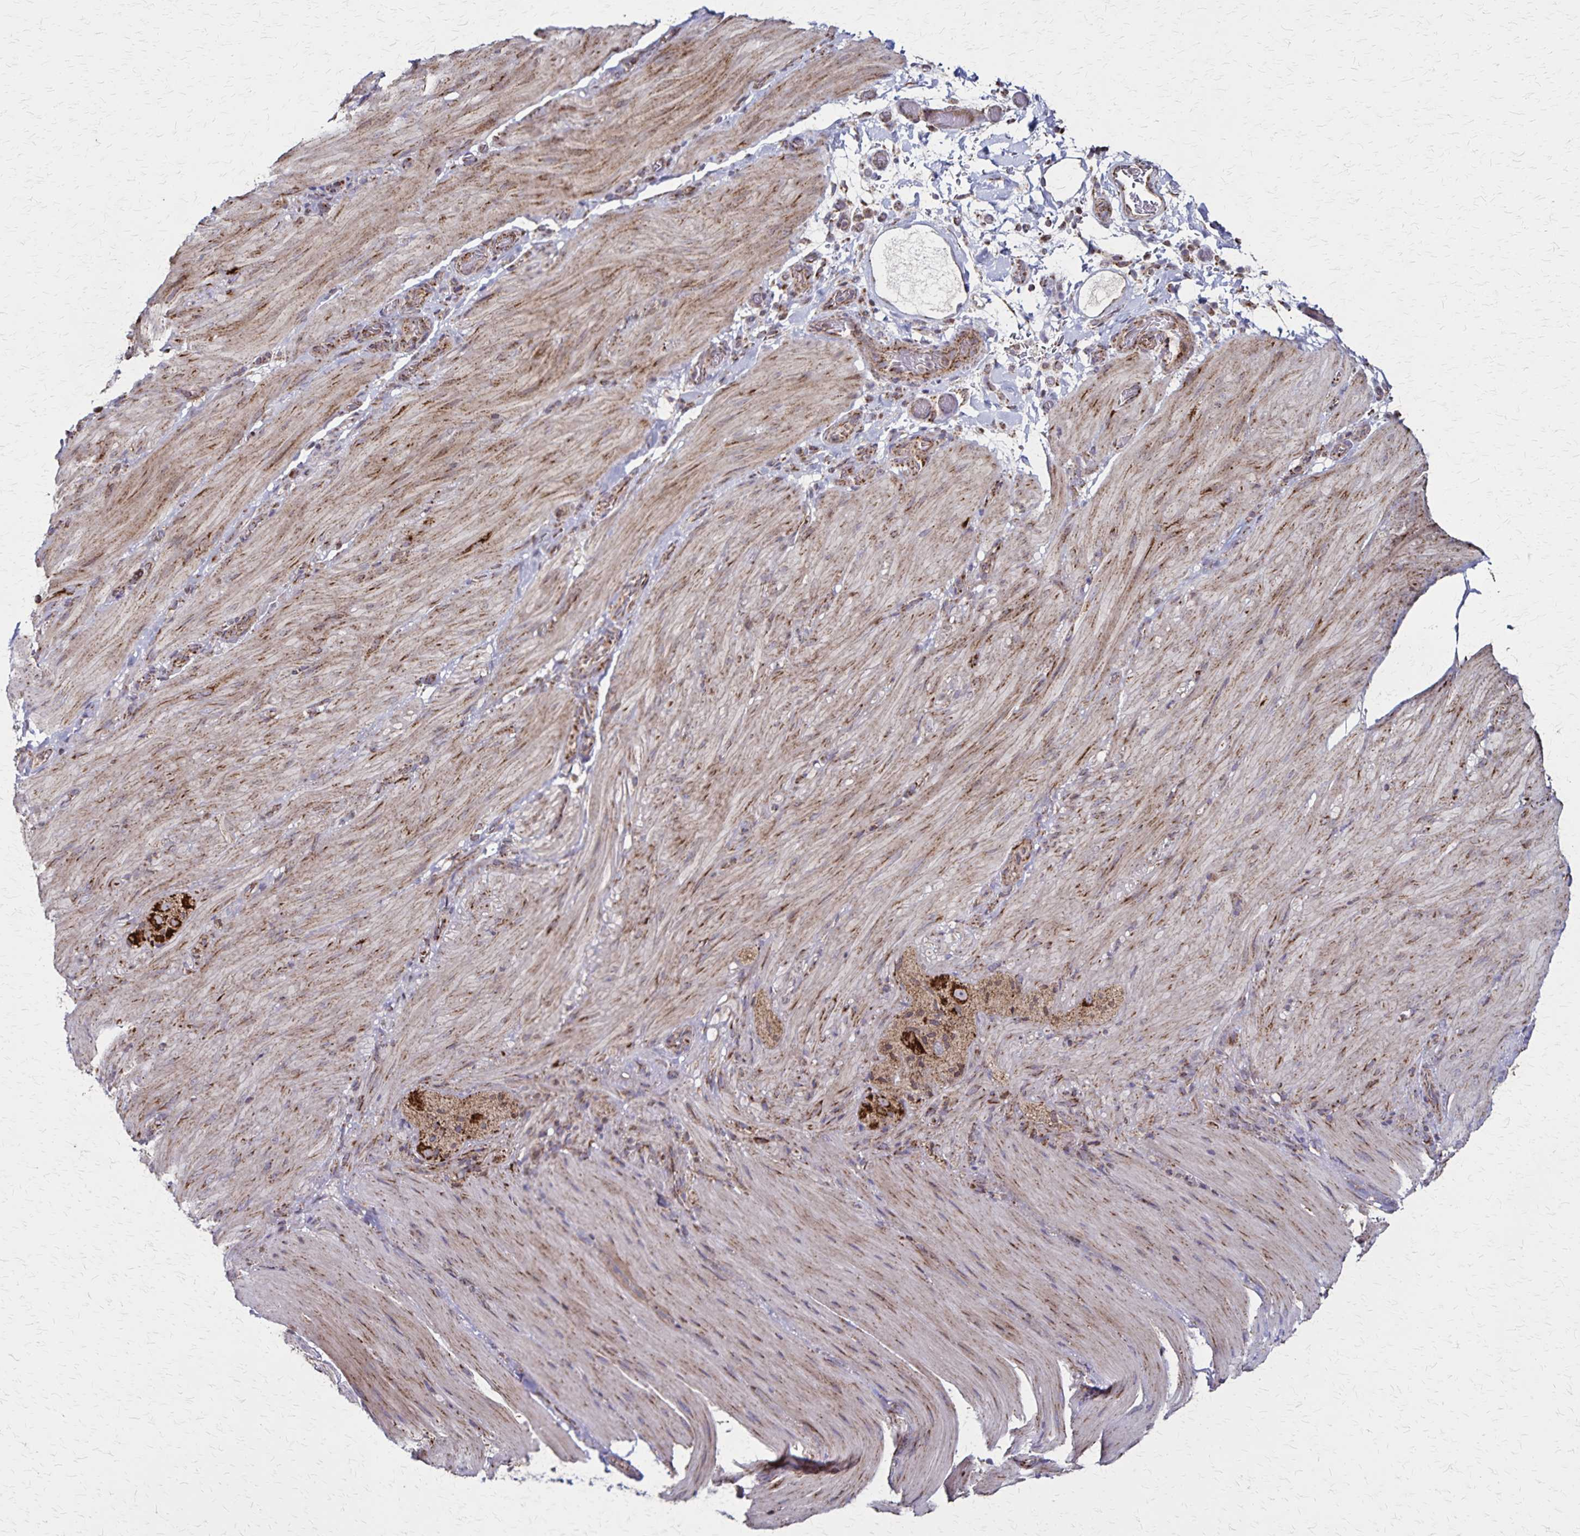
{"staining": {"intensity": "moderate", "quantity": "25%-75%", "location": "cytoplasmic/membranous"}, "tissue": "smooth muscle", "cell_type": "Smooth muscle cells", "image_type": "normal", "snomed": [{"axis": "morphology", "description": "Normal tissue, NOS"}, {"axis": "topography", "description": "Smooth muscle"}, {"axis": "topography", "description": "Colon"}], "caption": "The micrograph exhibits staining of unremarkable smooth muscle, revealing moderate cytoplasmic/membranous protein positivity (brown color) within smooth muscle cells.", "gene": "NFS1", "patient": {"sex": "male", "age": 73}}